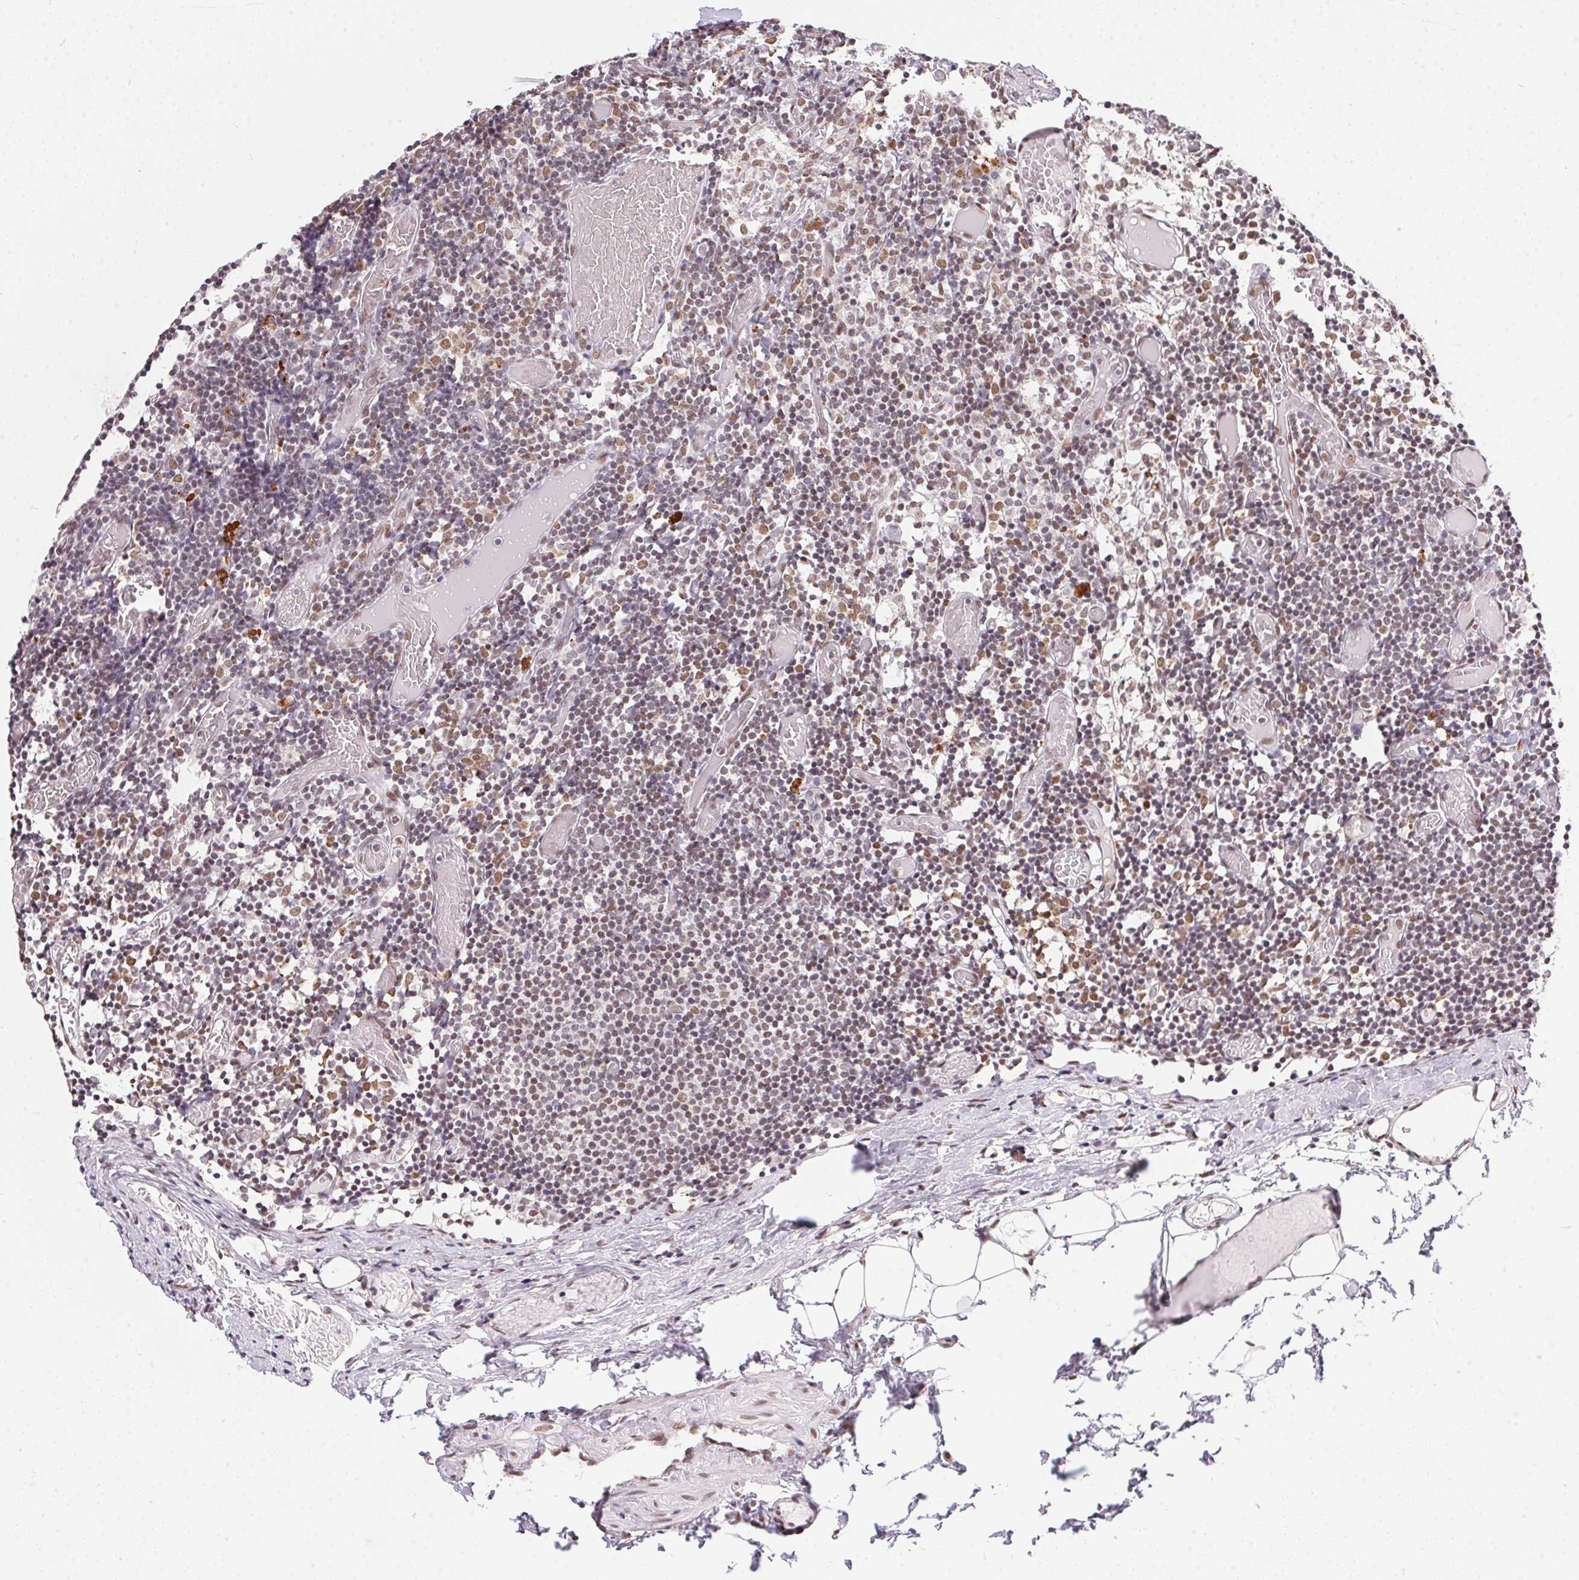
{"staining": {"intensity": "moderate", "quantity": "25%-75%", "location": "nuclear"}, "tissue": "lymph node", "cell_type": "Germinal center cells", "image_type": "normal", "snomed": [{"axis": "morphology", "description": "Normal tissue, NOS"}, {"axis": "topography", "description": "Lymph node"}], "caption": "Immunohistochemical staining of benign lymph node shows moderate nuclear protein staining in about 25%-75% of germinal center cells. The protein of interest is shown in brown color, while the nuclei are stained blue.", "gene": "NFE2L1", "patient": {"sex": "female", "age": 41}}